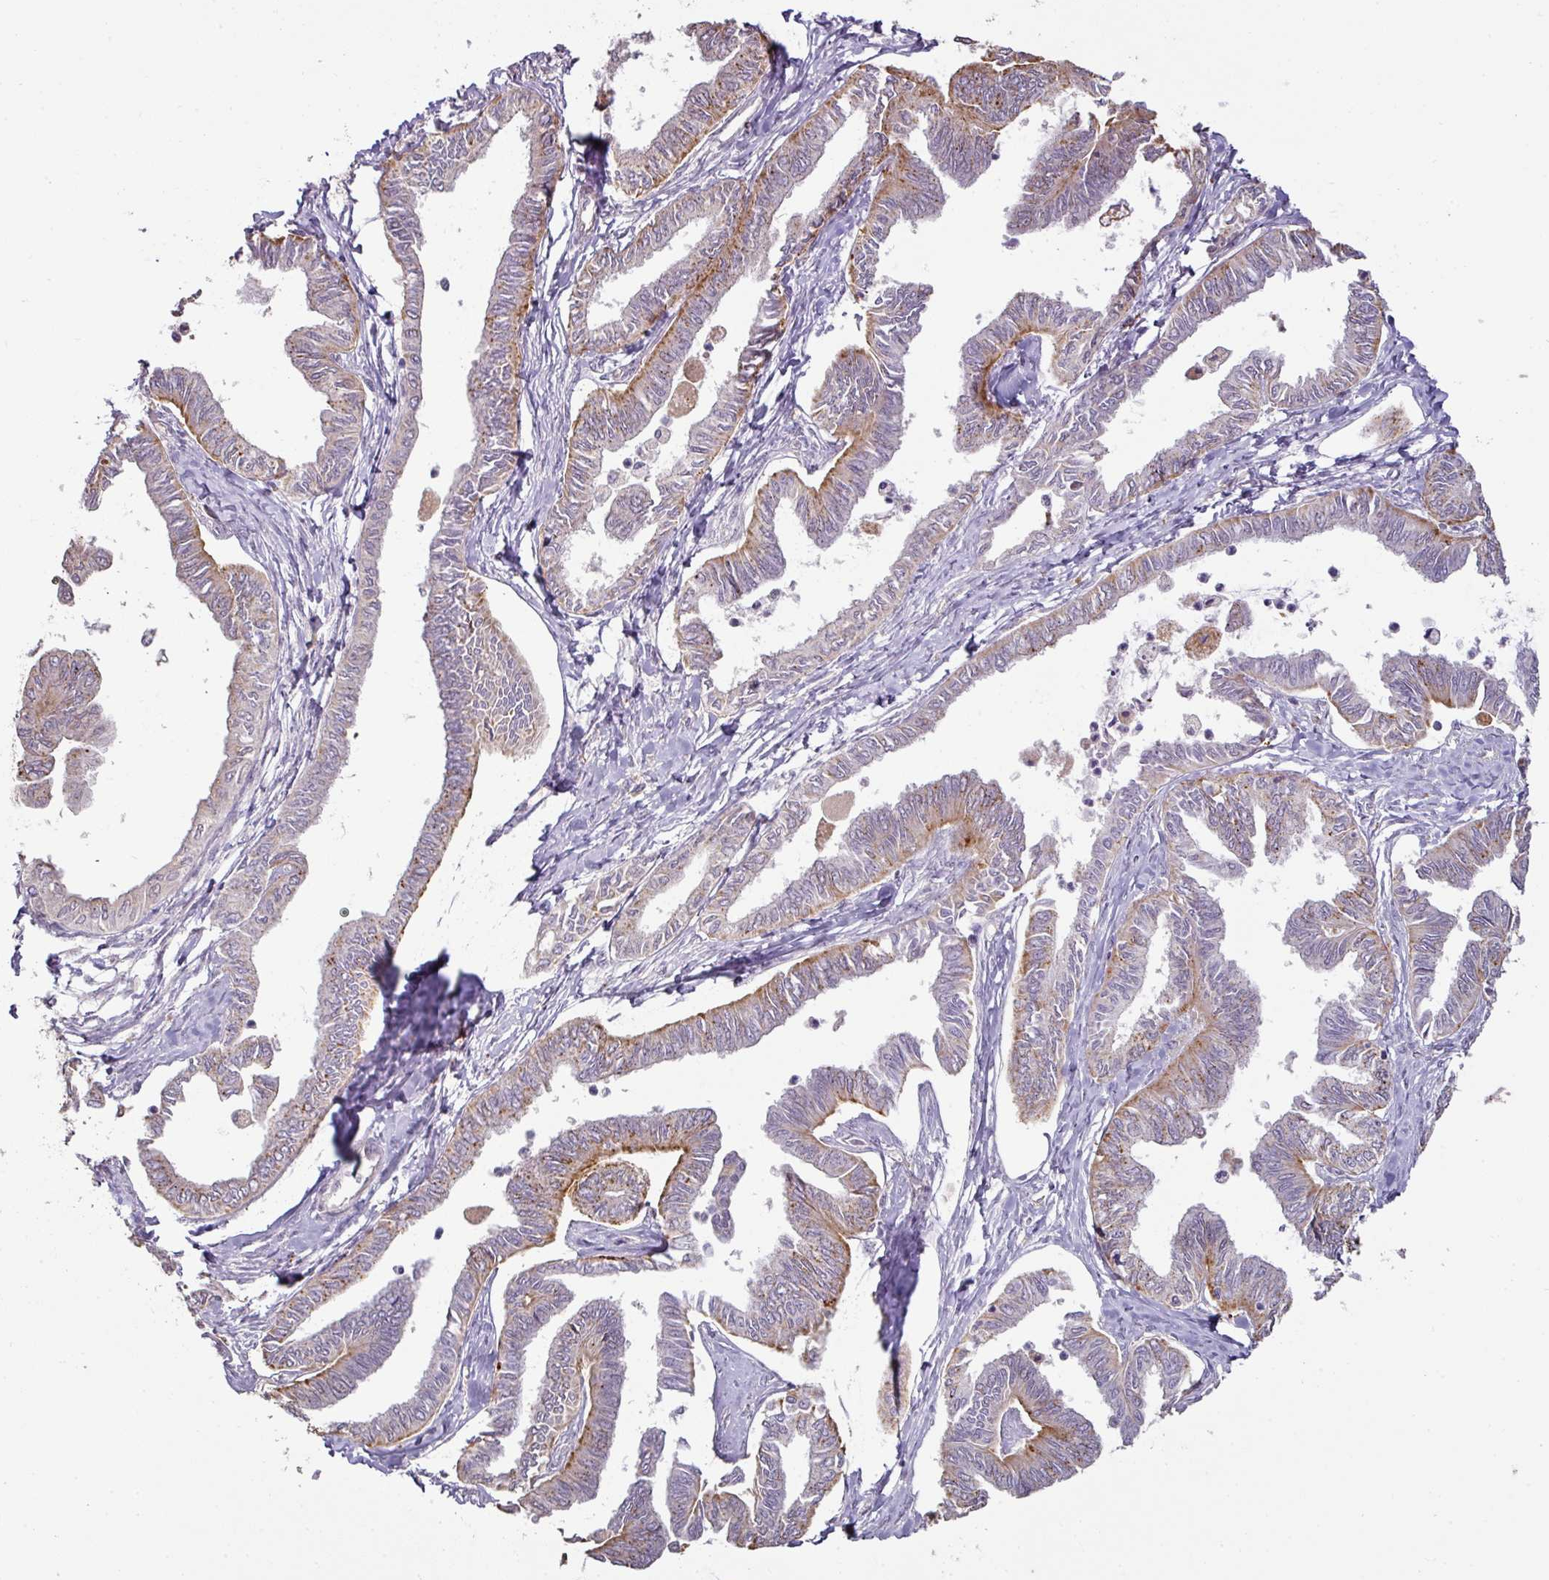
{"staining": {"intensity": "moderate", "quantity": "25%-75%", "location": "cytoplasmic/membranous"}, "tissue": "ovarian cancer", "cell_type": "Tumor cells", "image_type": "cancer", "snomed": [{"axis": "morphology", "description": "Carcinoma, endometroid"}, {"axis": "topography", "description": "Ovary"}], "caption": "Ovarian cancer (endometroid carcinoma) stained with DAB IHC exhibits medium levels of moderate cytoplasmic/membranous staining in about 25%-75% of tumor cells.", "gene": "CXCR5", "patient": {"sex": "female", "age": 70}}